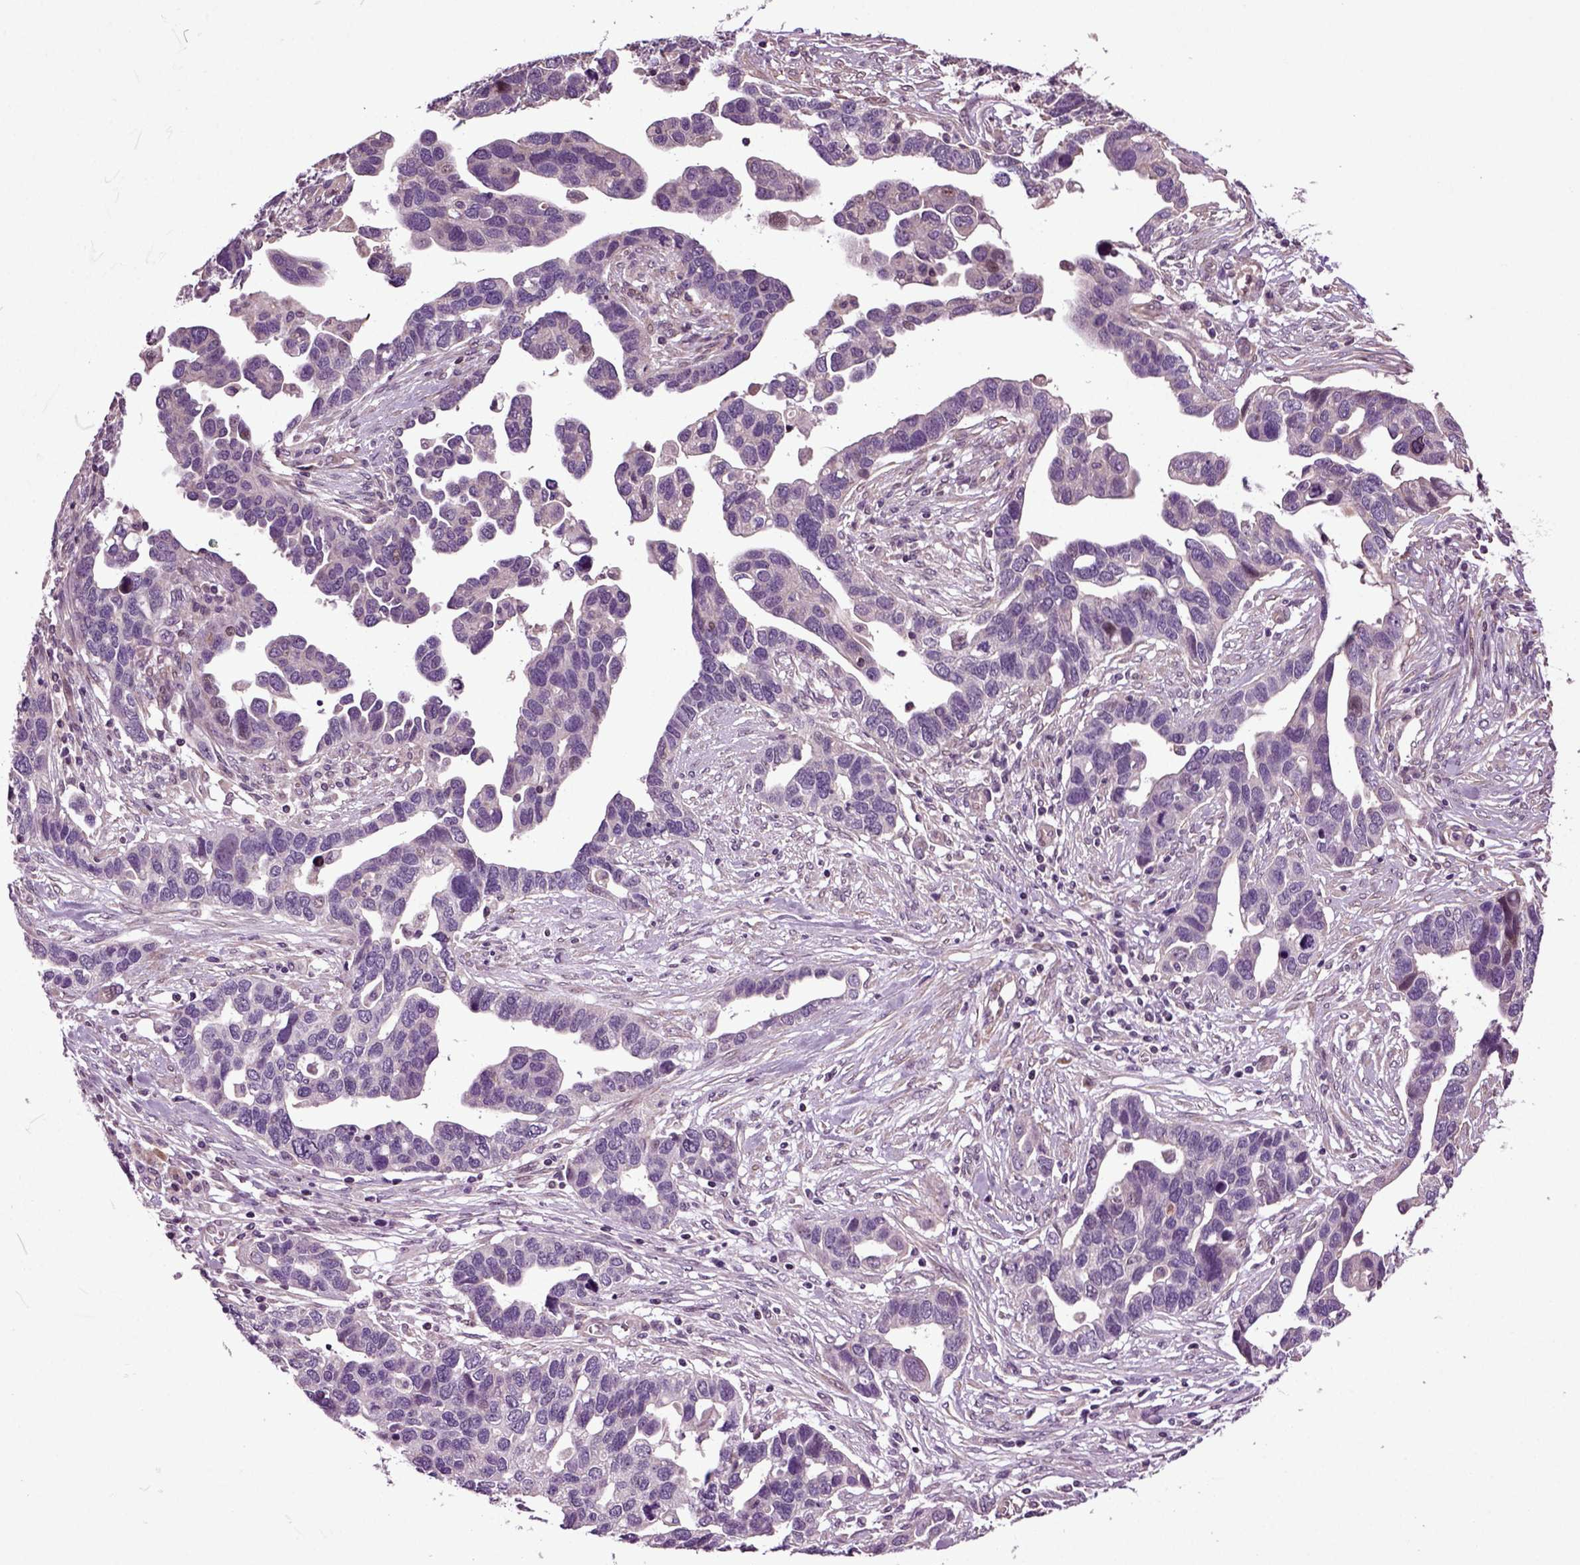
{"staining": {"intensity": "negative", "quantity": "none", "location": "none"}, "tissue": "ovarian cancer", "cell_type": "Tumor cells", "image_type": "cancer", "snomed": [{"axis": "morphology", "description": "Cystadenocarcinoma, serous, NOS"}, {"axis": "topography", "description": "Ovary"}], "caption": "Photomicrograph shows no protein staining in tumor cells of ovarian cancer tissue.", "gene": "HAGHL", "patient": {"sex": "female", "age": 54}}